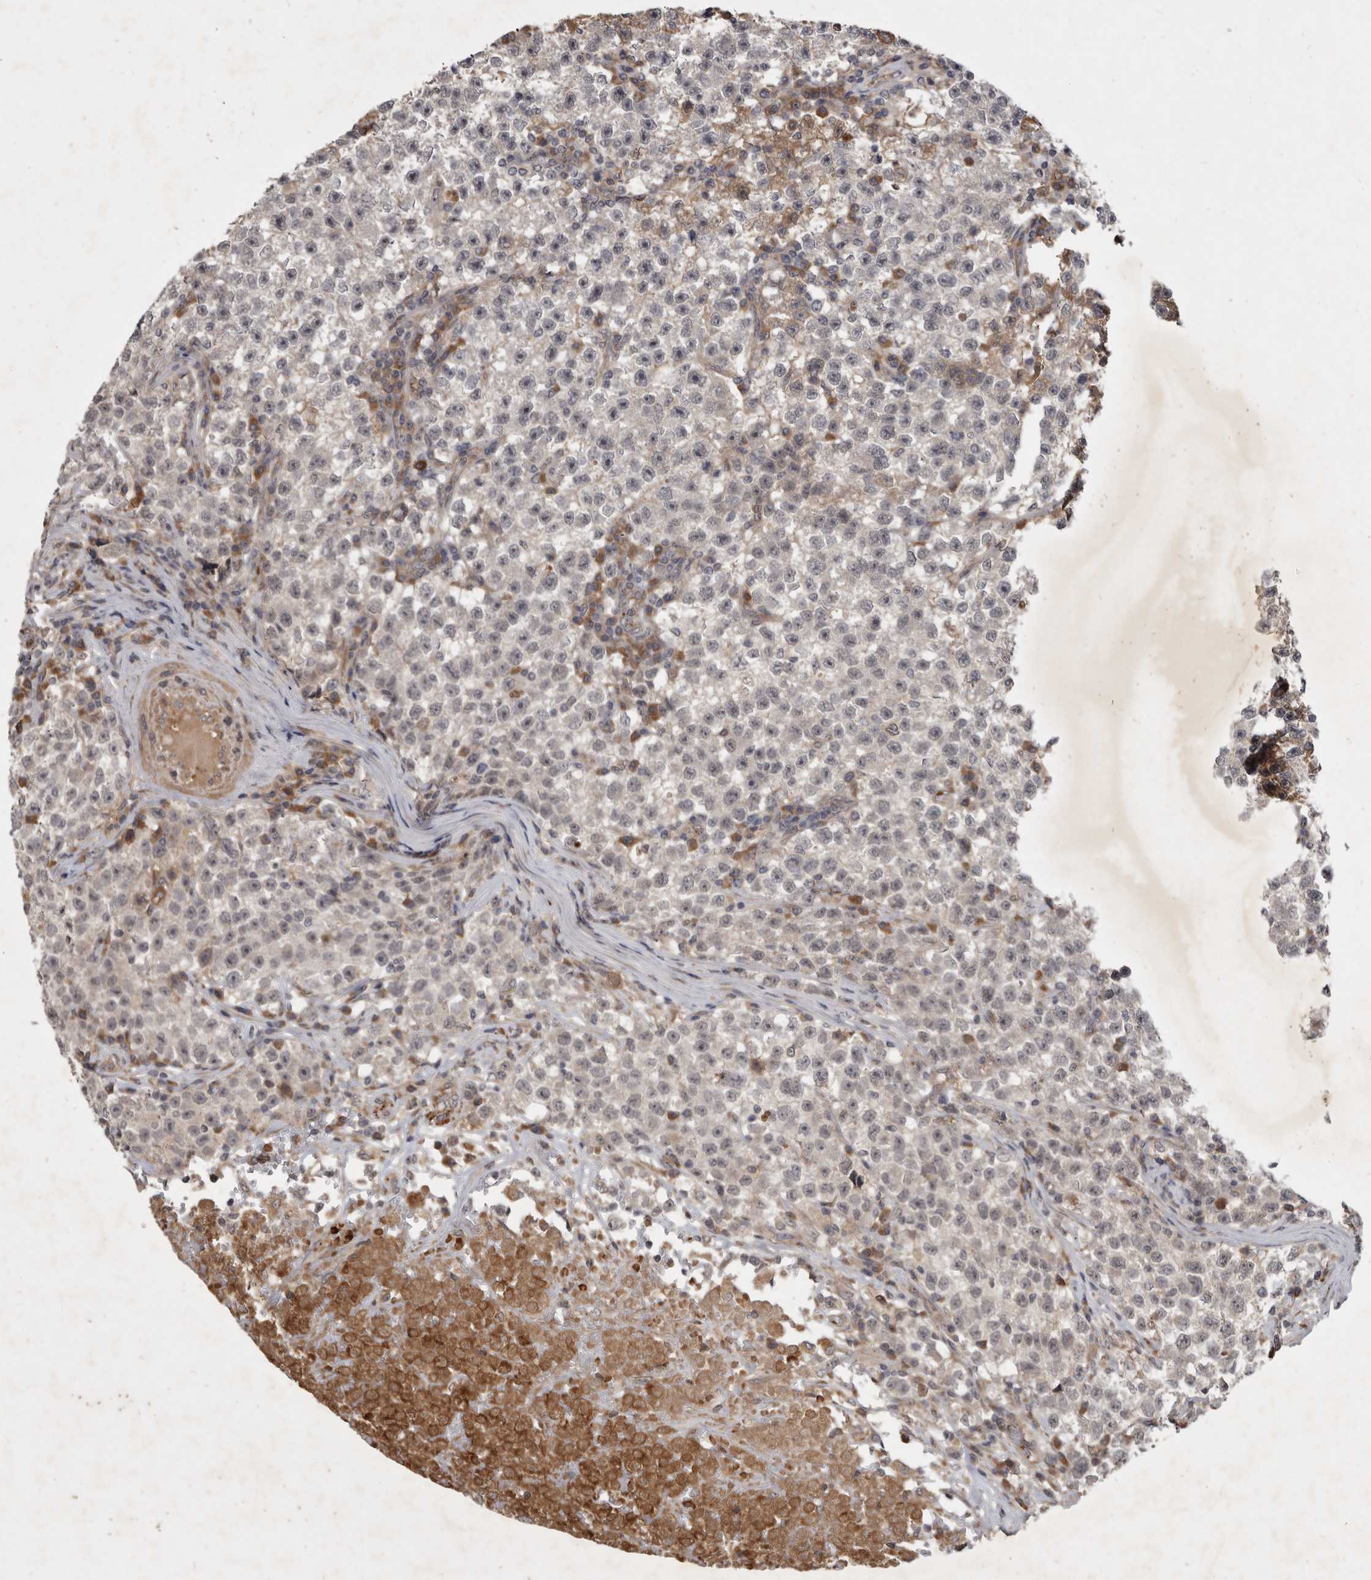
{"staining": {"intensity": "negative", "quantity": "none", "location": "none"}, "tissue": "testis cancer", "cell_type": "Tumor cells", "image_type": "cancer", "snomed": [{"axis": "morphology", "description": "Seminoma, NOS"}, {"axis": "topography", "description": "Testis"}], "caption": "DAB (3,3'-diaminobenzidine) immunohistochemical staining of seminoma (testis) exhibits no significant expression in tumor cells.", "gene": "DNAJC28", "patient": {"sex": "male", "age": 22}}